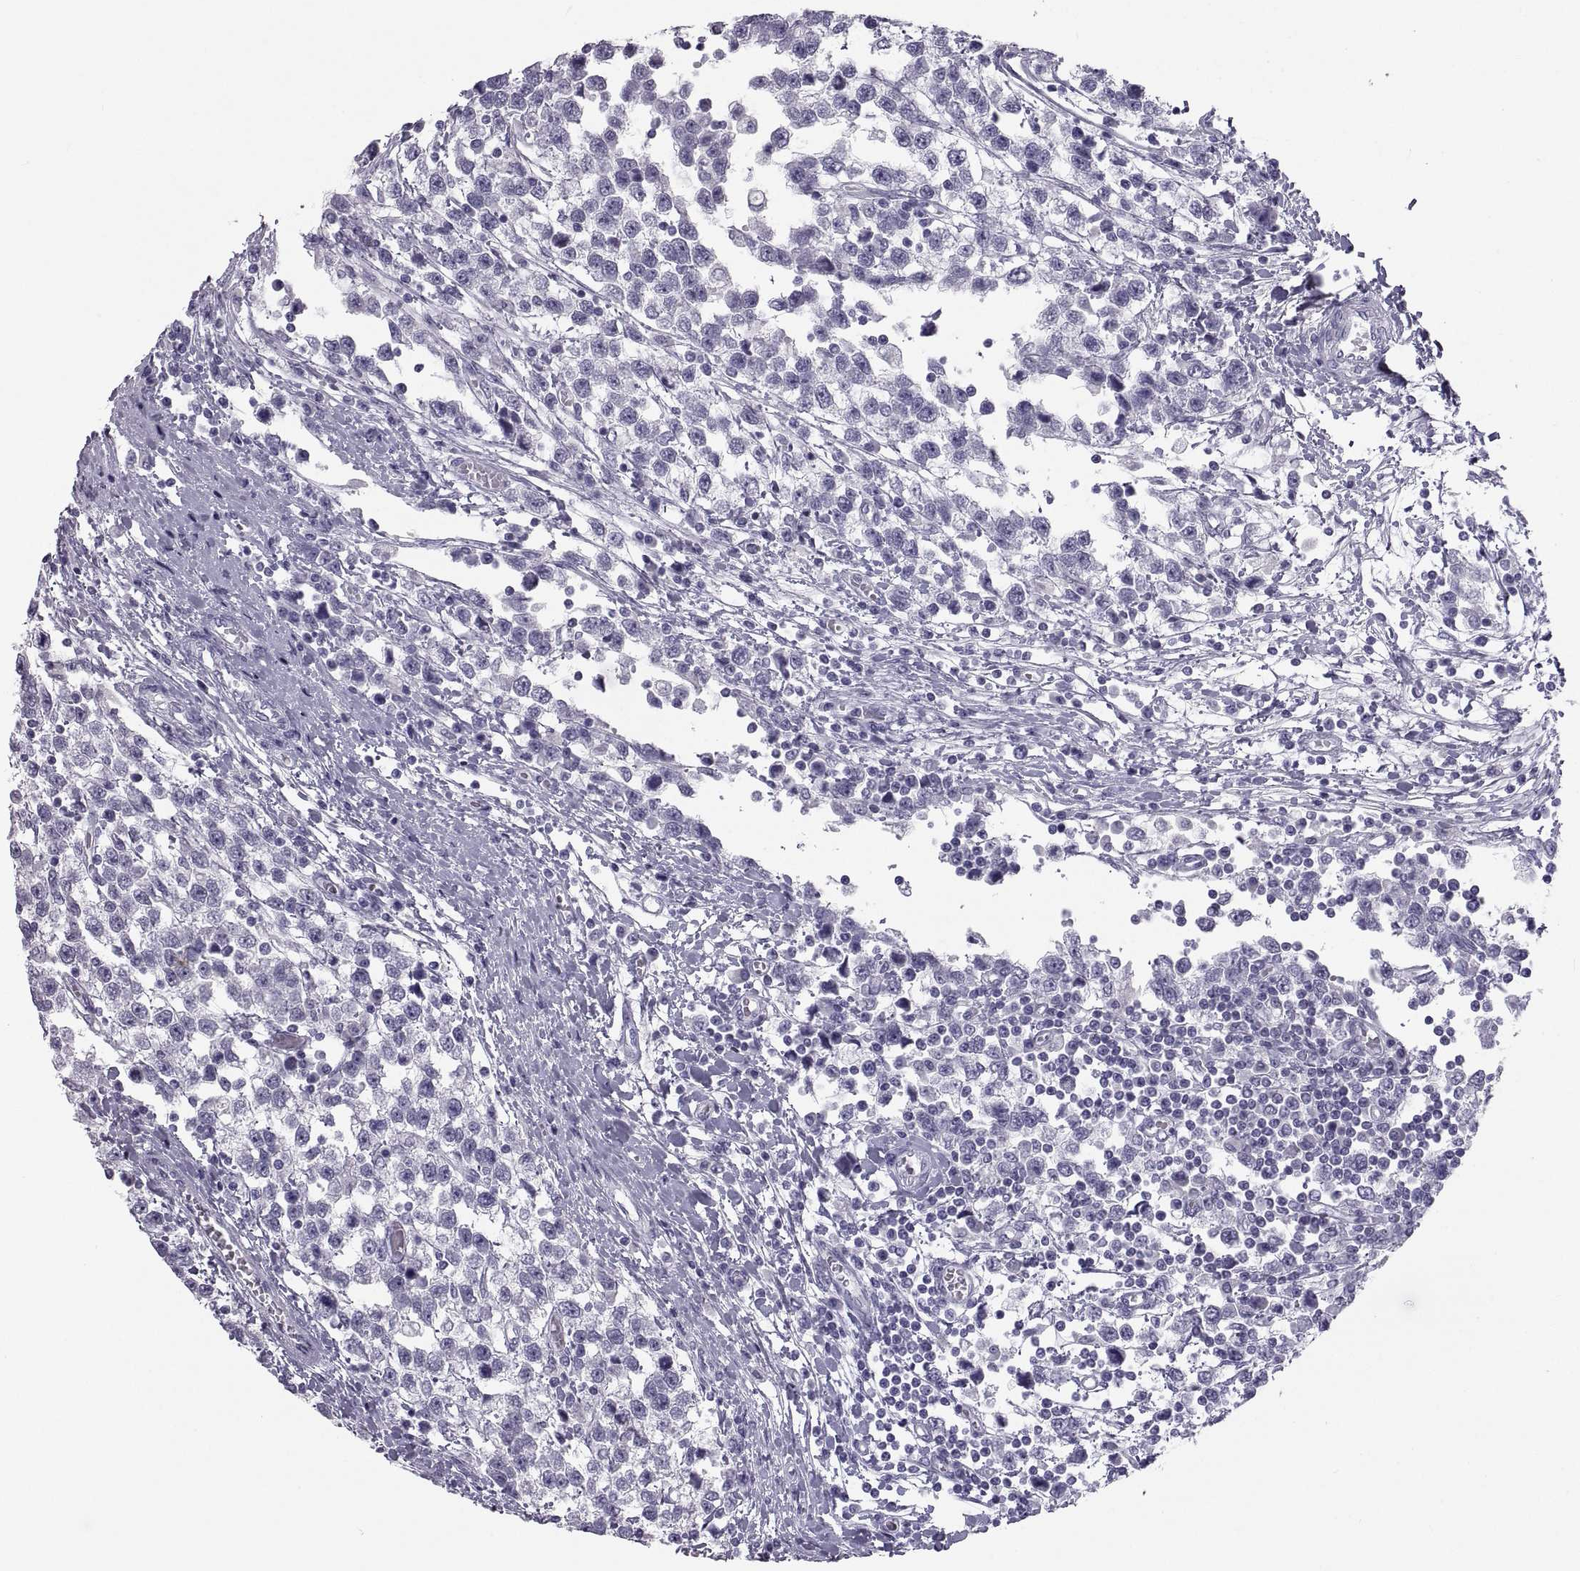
{"staining": {"intensity": "negative", "quantity": "none", "location": "none"}, "tissue": "testis cancer", "cell_type": "Tumor cells", "image_type": "cancer", "snomed": [{"axis": "morphology", "description": "Seminoma, NOS"}, {"axis": "topography", "description": "Testis"}], "caption": "Immunohistochemistry (IHC) image of human seminoma (testis) stained for a protein (brown), which displays no staining in tumor cells. Nuclei are stained in blue.", "gene": "PCSK1N", "patient": {"sex": "male", "age": 34}}